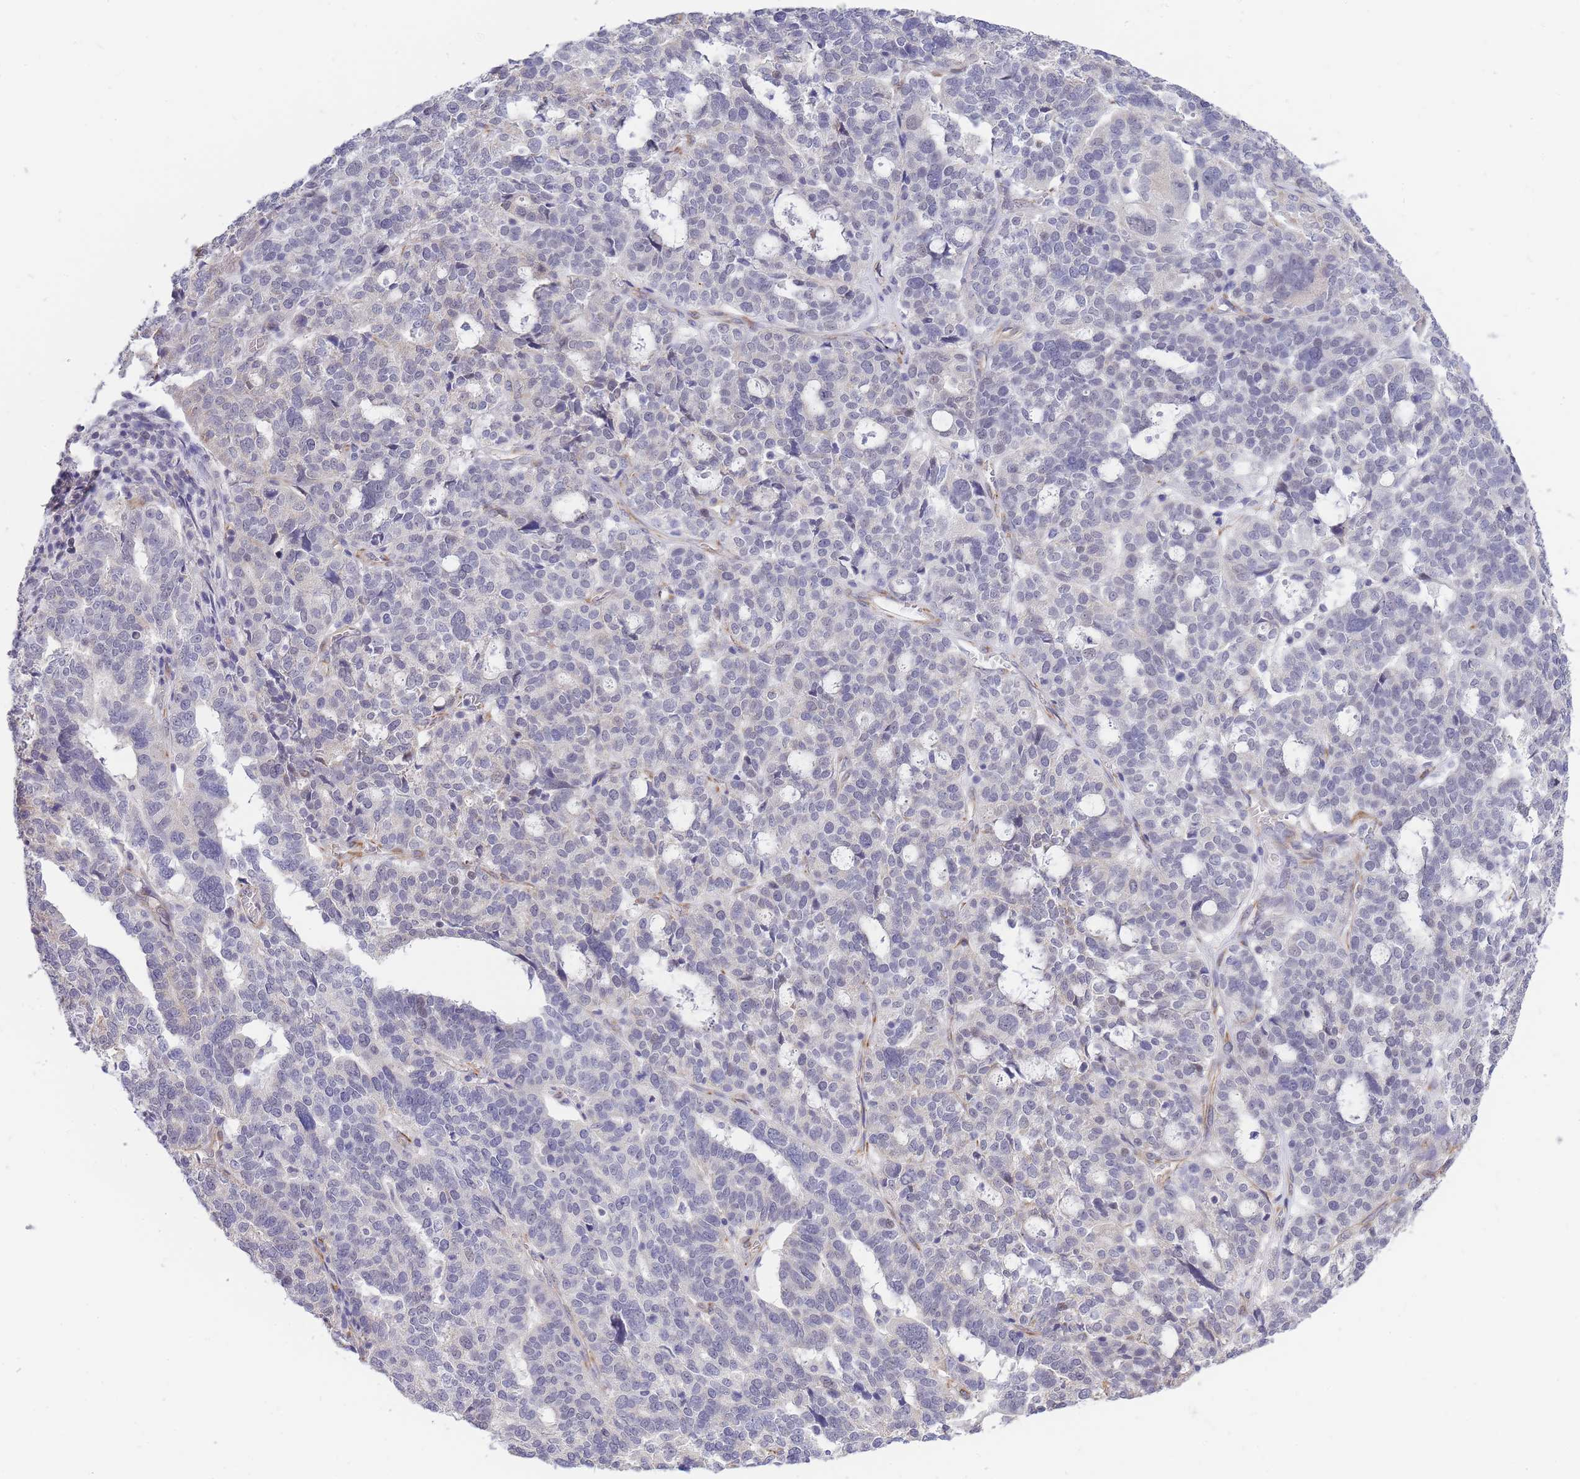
{"staining": {"intensity": "negative", "quantity": "none", "location": "none"}, "tissue": "ovarian cancer", "cell_type": "Tumor cells", "image_type": "cancer", "snomed": [{"axis": "morphology", "description": "Cystadenocarcinoma, serous, NOS"}, {"axis": "topography", "description": "Ovary"}], "caption": "Serous cystadenocarcinoma (ovarian) was stained to show a protein in brown. There is no significant expression in tumor cells.", "gene": "C19orf25", "patient": {"sex": "female", "age": 59}}